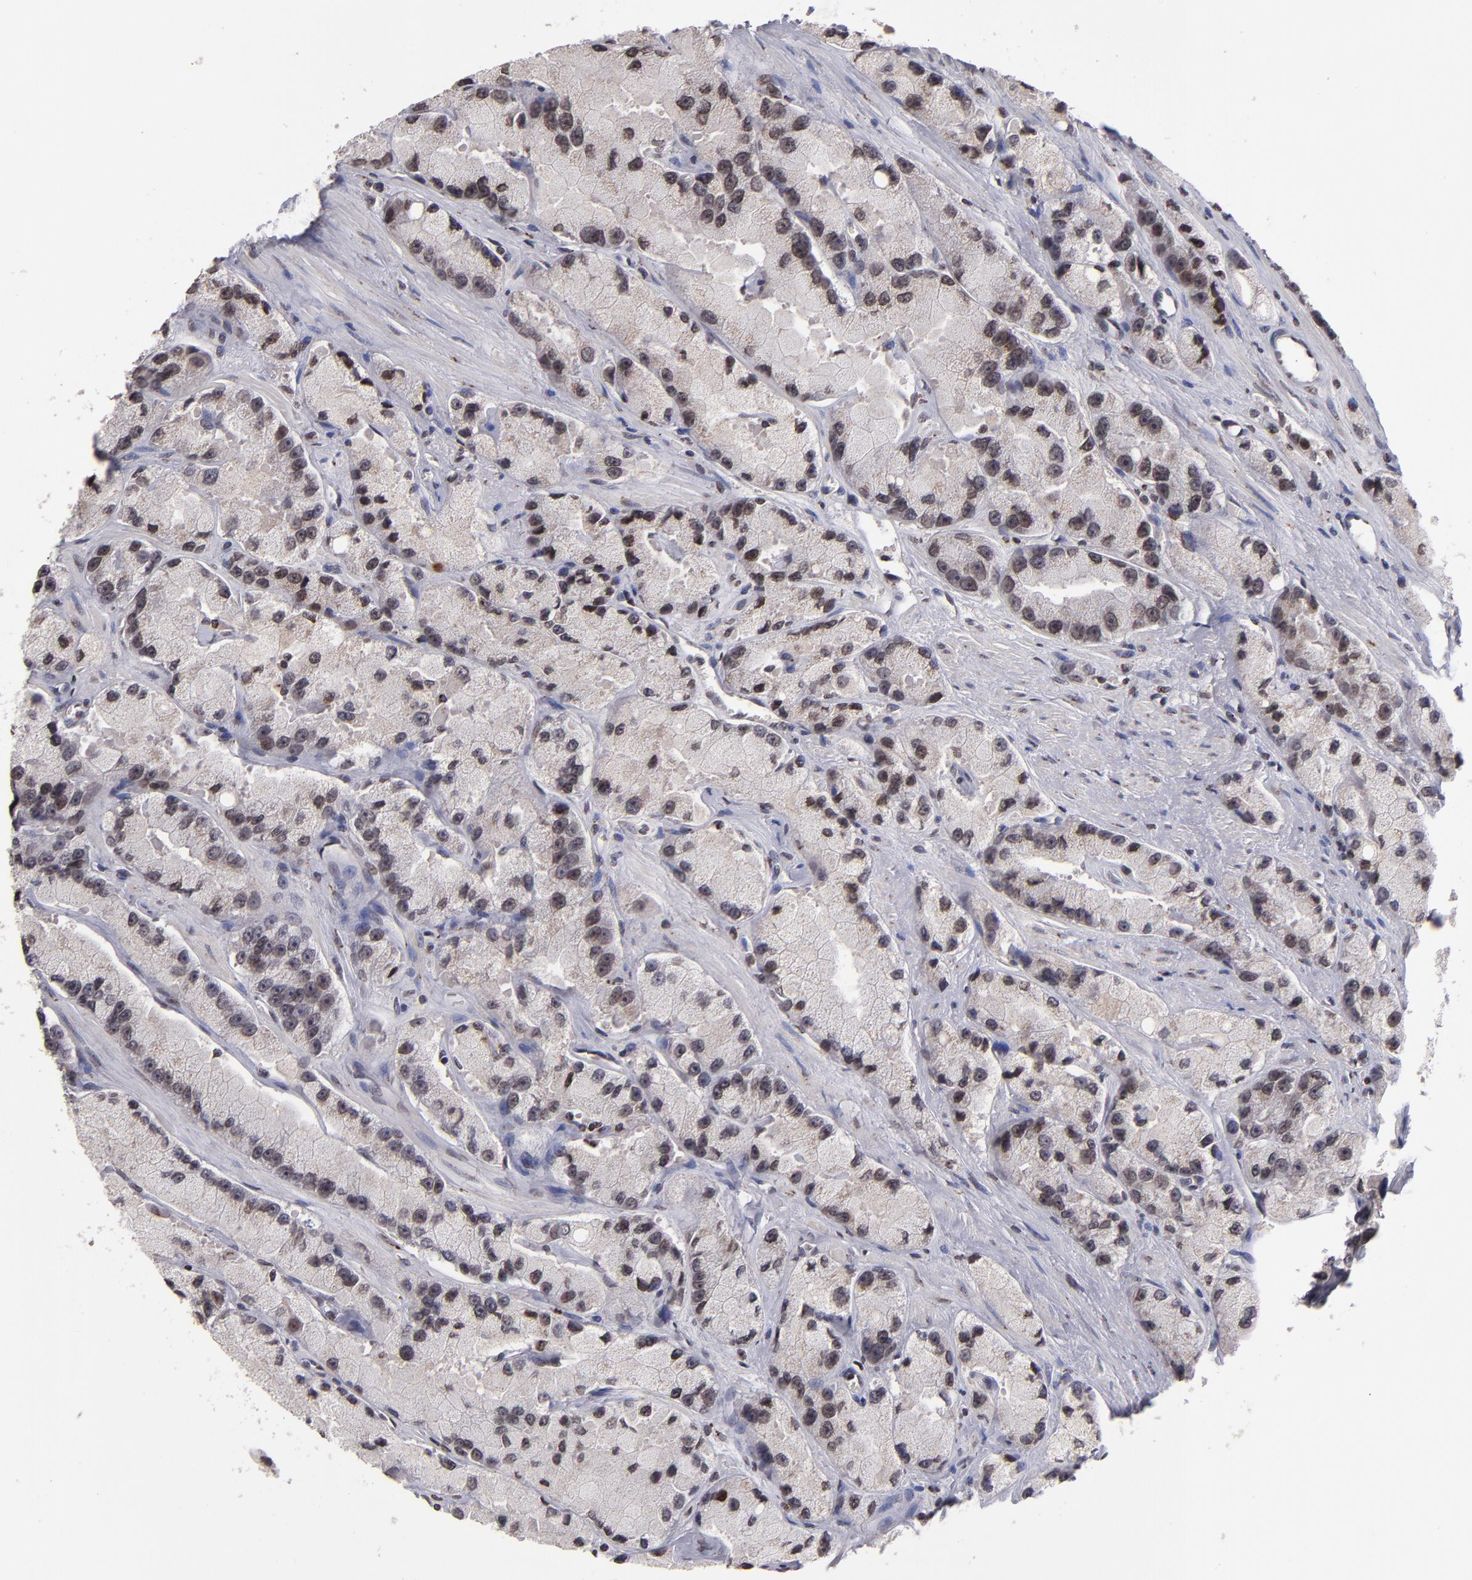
{"staining": {"intensity": "moderate", "quantity": ">75%", "location": "cytoplasmic/membranous,nuclear"}, "tissue": "prostate cancer", "cell_type": "Tumor cells", "image_type": "cancer", "snomed": [{"axis": "morphology", "description": "Adenocarcinoma, High grade"}, {"axis": "topography", "description": "Prostate"}], "caption": "High-power microscopy captured an immunohistochemistry (IHC) histopathology image of prostate cancer, revealing moderate cytoplasmic/membranous and nuclear staining in about >75% of tumor cells. Using DAB (3,3'-diaminobenzidine) (brown) and hematoxylin (blue) stains, captured at high magnification using brightfield microscopy.", "gene": "CSDC2", "patient": {"sex": "male", "age": 58}}